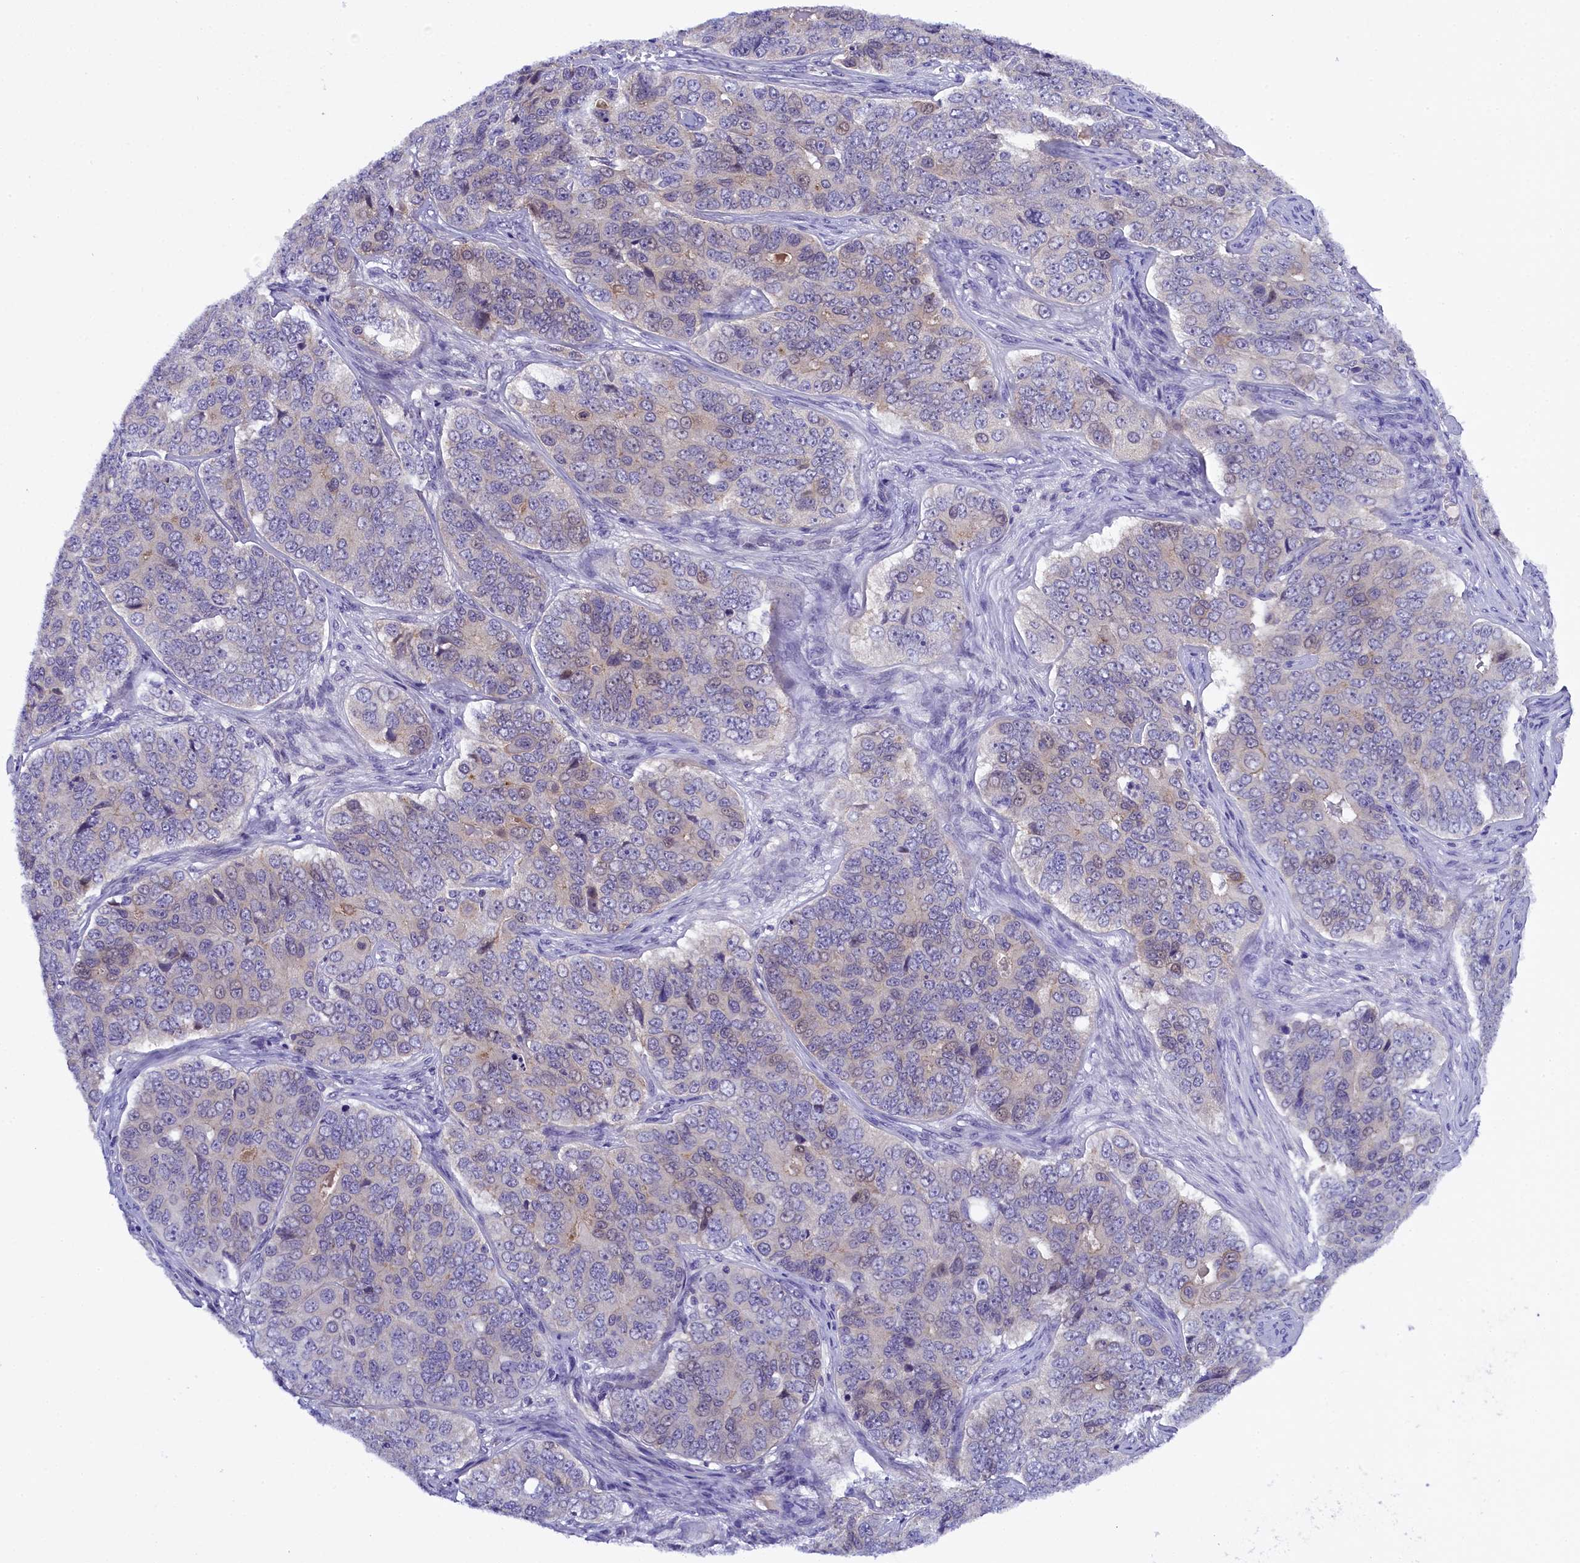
{"staining": {"intensity": "negative", "quantity": "none", "location": "none"}, "tissue": "ovarian cancer", "cell_type": "Tumor cells", "image_type": "cancer", "snomed": [{"axis": "morphology", "description": "Carcinoma, endometroid"}, {"axis": "topography", "description": "Ovary"}], "caption": "Immunohistochemistry histopathology image of human endometroid carcinoma (ovarian) stained for a protein (brown), which reveals no positivity in tumor cells. (DAB (3,3'-diaminobenzidine) immunohistochemistry (IHC), high magnification).", "gene": "ENKD1", "patient": {"sex": "female", "age": 51}}